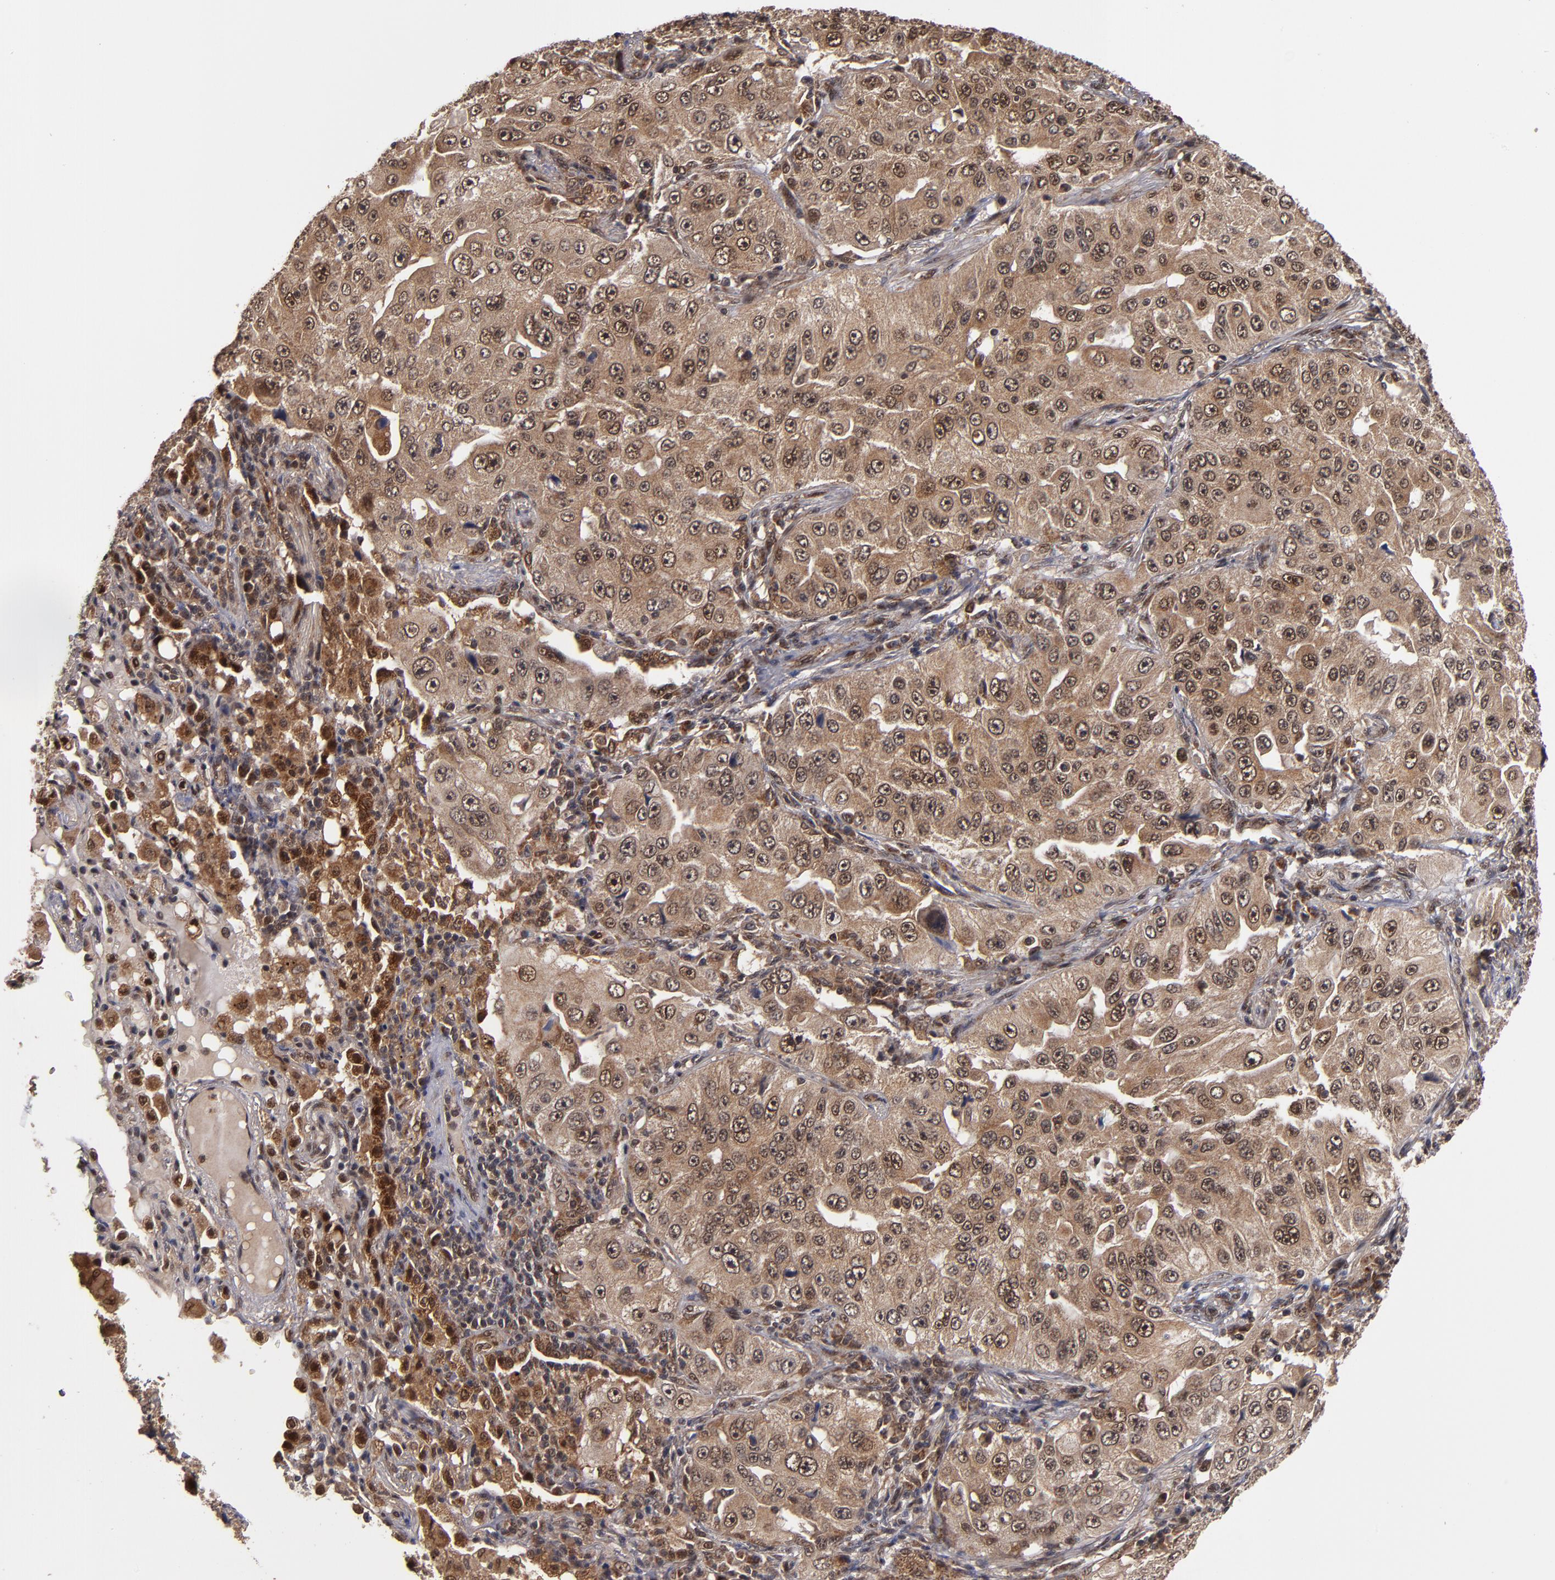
{"staining": {"intensity": "moderate", "quantity": ">75%", "location": "cytoplasmic/membranous"}, "tissue": "lung cancer", "cell_type": "Tumor cells", "image_type": "cancer", "snomed": [{"axis": "morphology", "description": "Adenocarcinoma, NOS"}, {"axis": "topography", "description": "Lung"}], "caption": "Adenocarcinoma (lung) stained for a protein (brown) shows moderate cytoplasmic/membranous positive expression in approximately >75% of tumor cells.", "gene": "CUL5", "patient": {"sex": "male", "age": 84}}